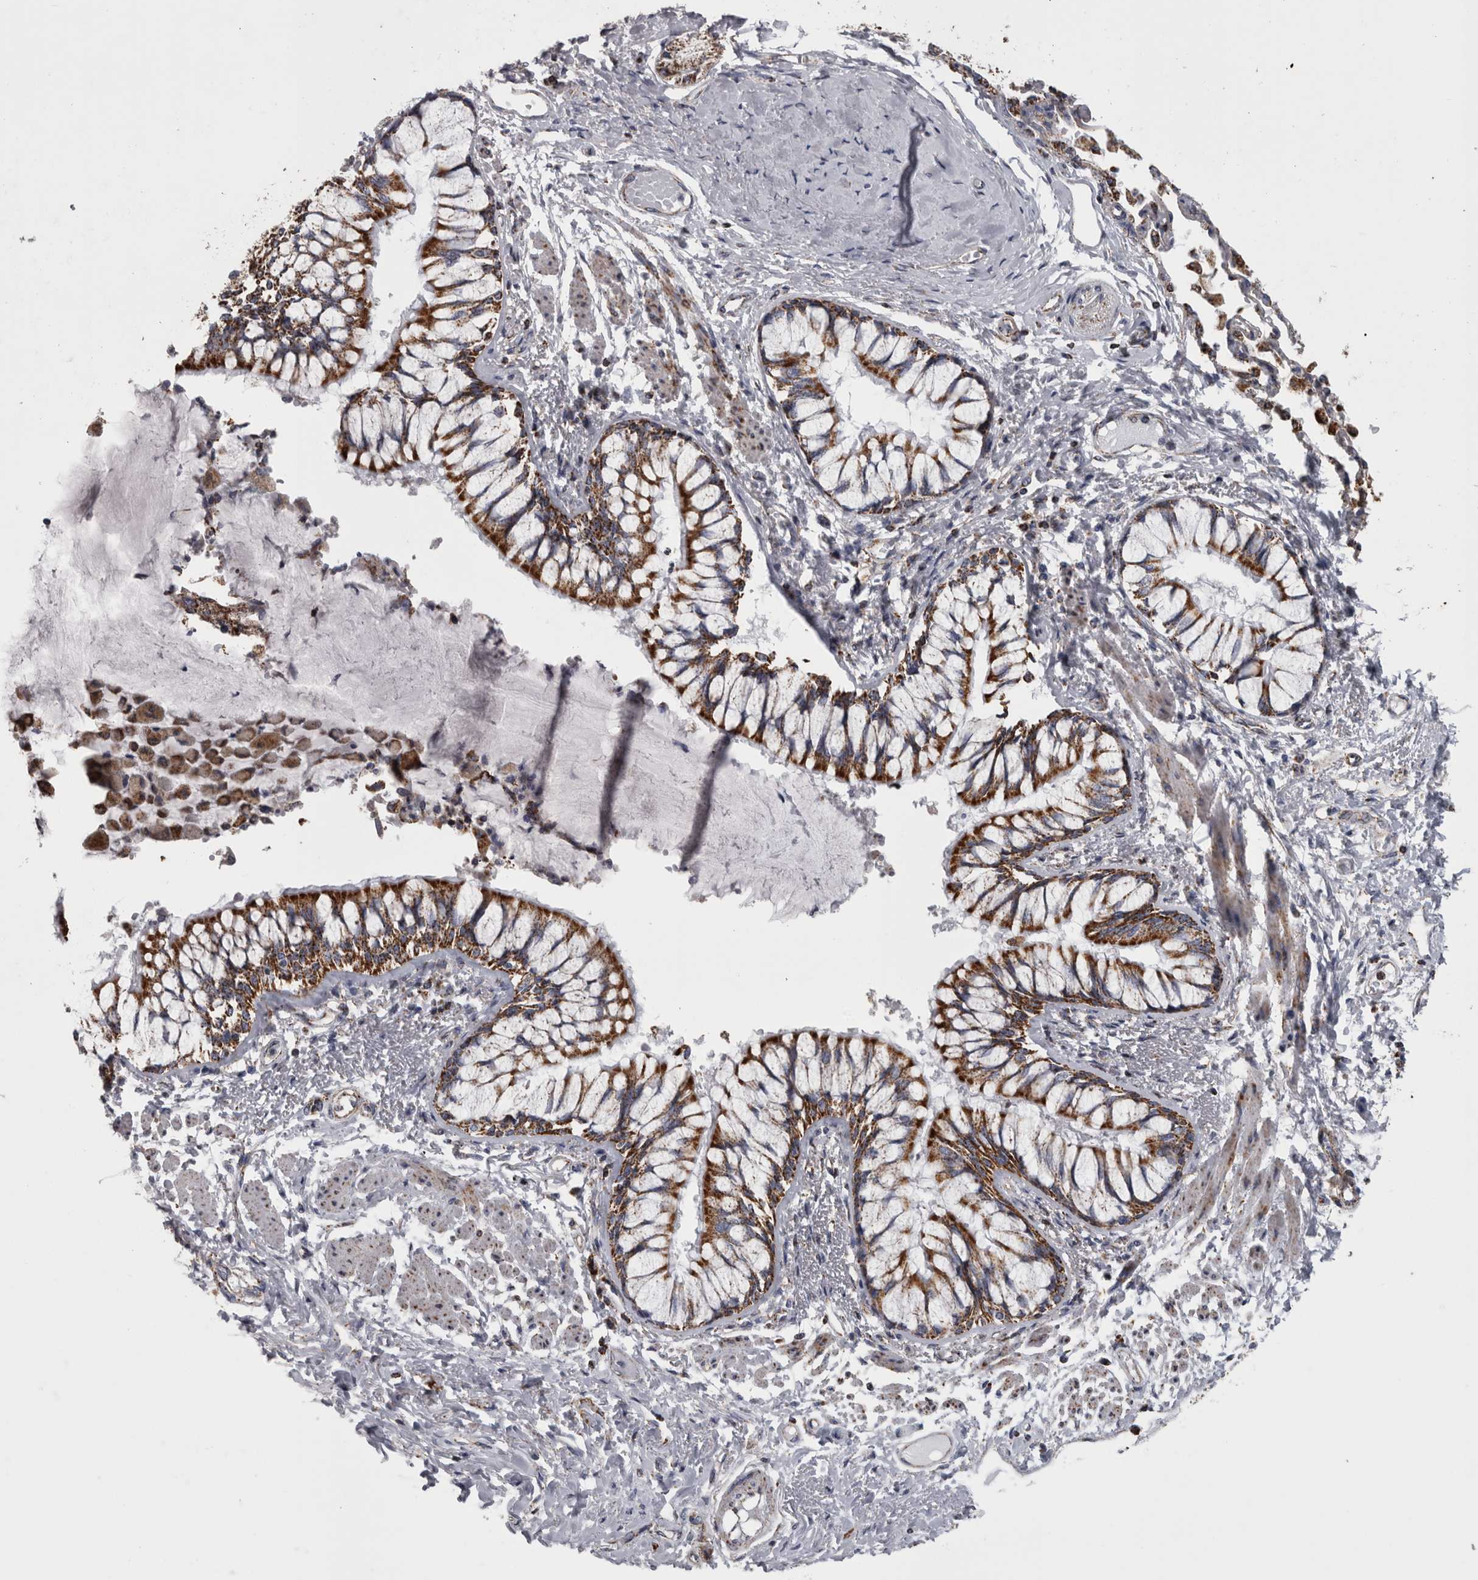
{"staining": {"intensity": "strong", "quantity": ">75%", "location": "cytoplasmic/membranous"}, "tissue": "bronchus", "cell_type": "Respiratory epithelial cells", "image_type": "normal", "snomed": [{"axis": "morphology", "description": "Normal tissue, NOS"}, {"axis": "topography", "description": "Cartilage tissue"}, {"axis": "topography", "description": "Bronchus"}, {"axis": "topography", "description": "Lung"}], "caption": "Respiratory epithelial cells reveal high levels of strong cytoplasmic/membranous positivity in approximately >75% of cells in benign human bronchus. The staining was performed using DAB, with brown indicating positive protein expression. Nuclei are stained blue with hematoxylin.", "gene": "MDH2", "patient": {"sex": "male", "age": 64}}